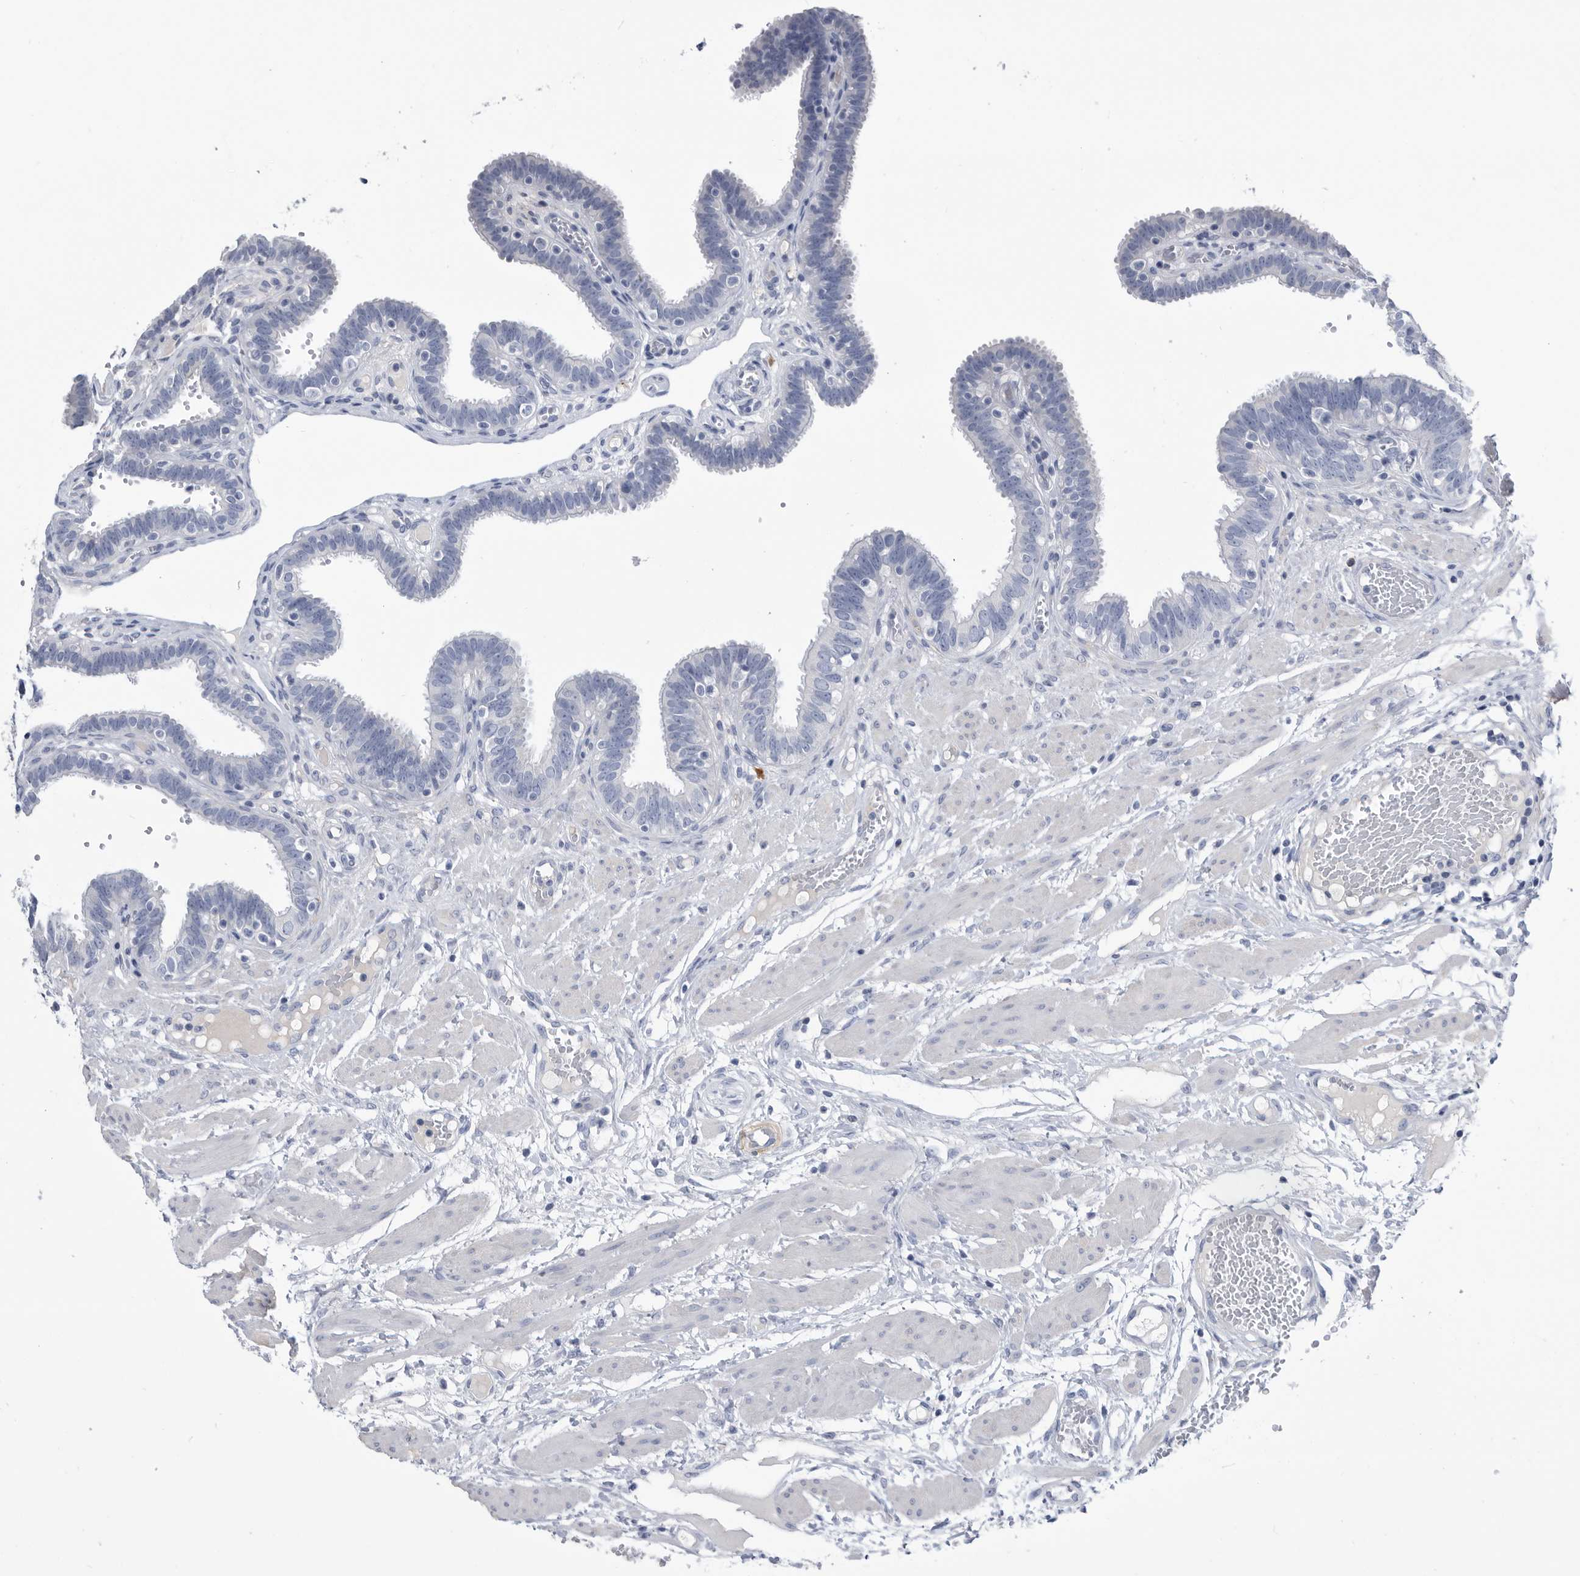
{"staining": {"intensity": "negative", "quantity": "none", "location": "none"}, "tissue": "fallopian tube", "cell_type": "Glandular cells", "image_type": "normal", "snomed": [{"axis": "morphology", "description": "Normal tissue, NOS"}, {"axis": "topography", "description": "Fallopian tube"}, {"axis": "topography", "description": "Placenta"}], "caption": "Immunohistochemistry micrograph of unremarkable fallopian tube stained for a protein (brown), which demonstrates no staining in glandular cells.", "gene": "BTBD6", "patient": {"sex": "female", "age": 32}}